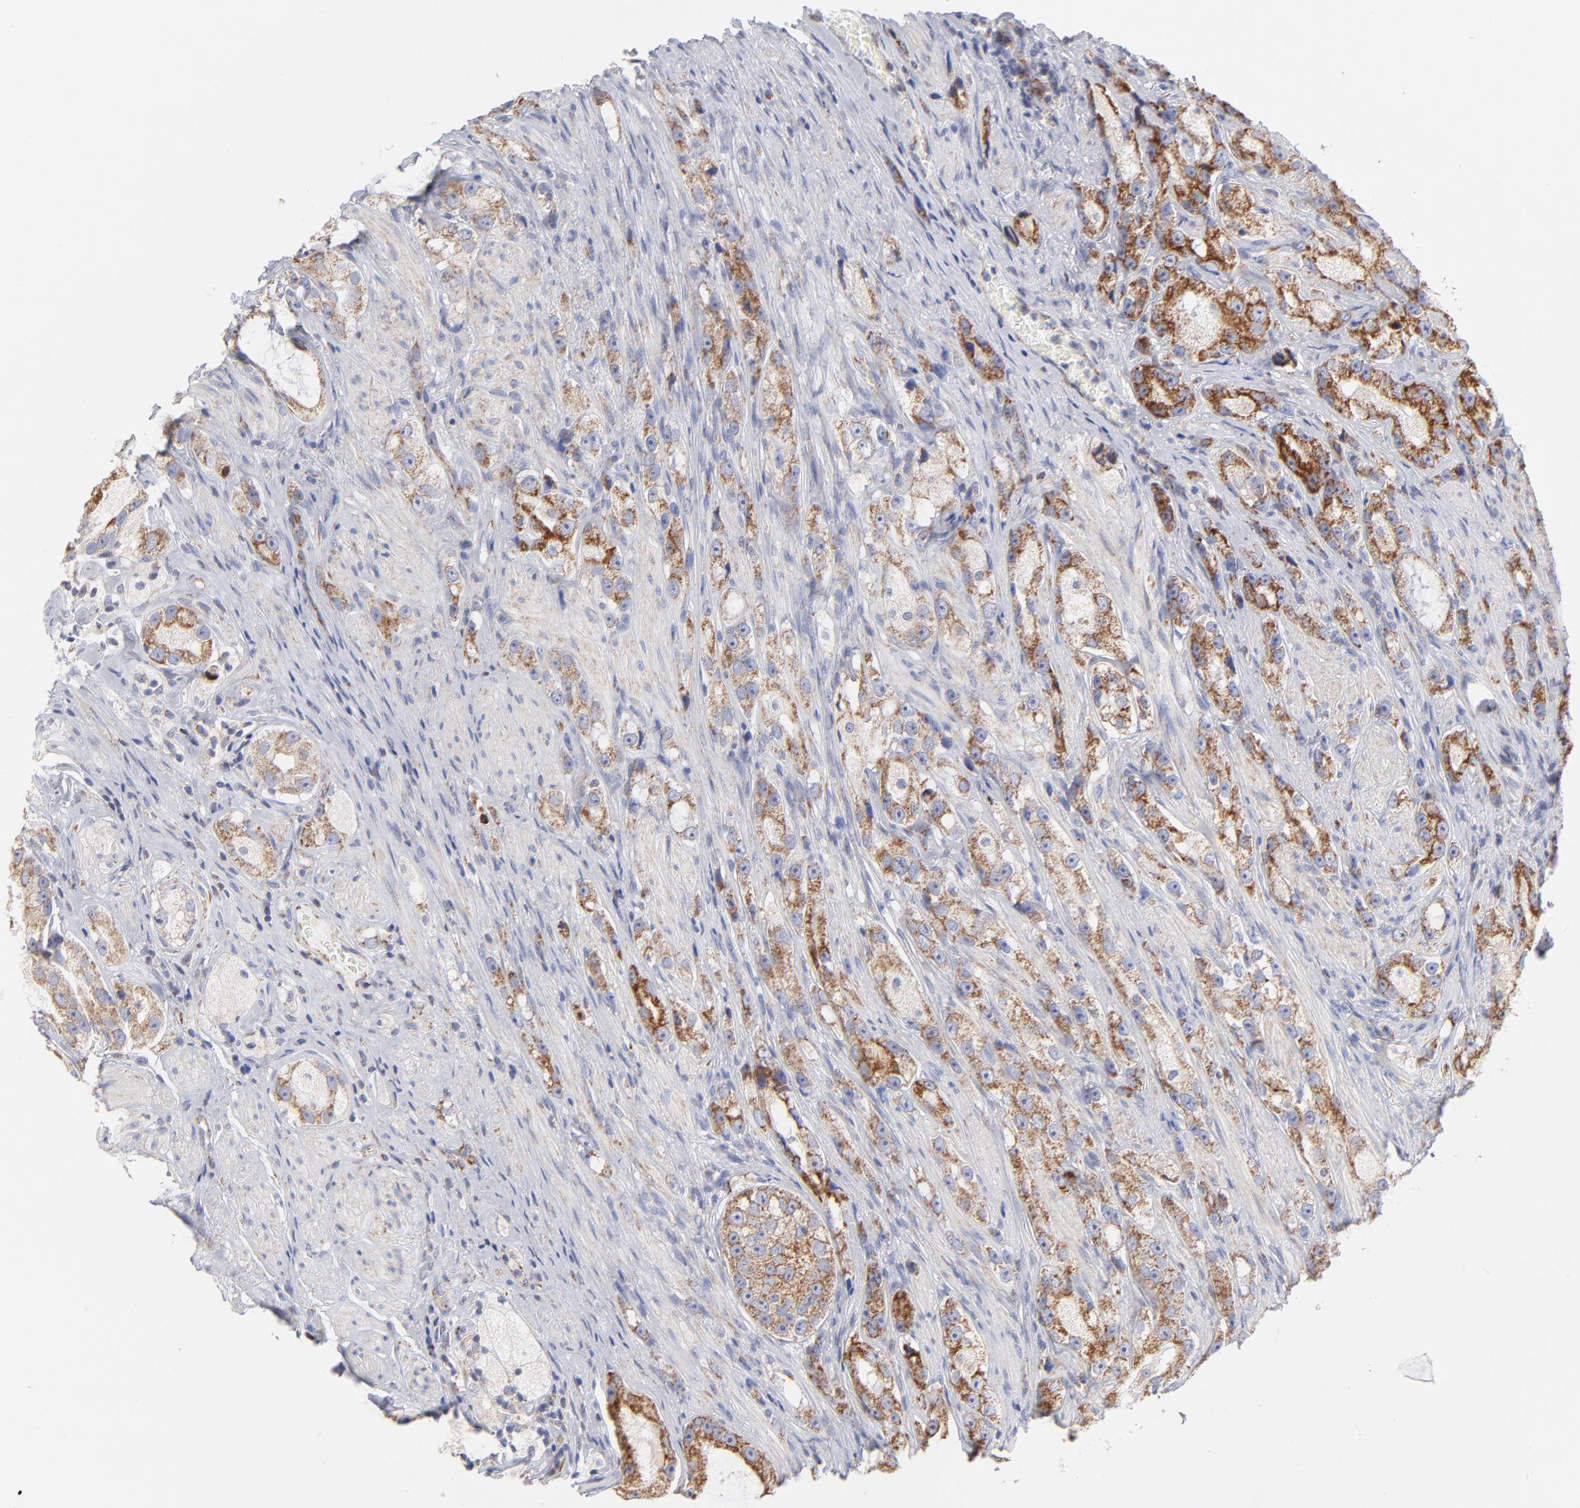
{"staining": {"intensity": "moderate", "quantity": ">75%", "location": "cytoplasmic/membranous"}, "tissue": "prostate cancer", "cell_type": "Tumor cells", "image_type": "cancer", "snomed": [{"axis": "morphology", "description": "Adenocarcinoma, High grade"}, {"axis": "topography", "description": "Prostate"}], "caption": "Protein expression analysis of high-grade adenocarcinoma (prostate) shows moderate cytoplasmic/membranous staining in approximately >75% of tumor cells. (Stains: DAB (3,3'-diaminobenzidine) in brown, nuclei in blue, Microscopy: brightfield microscopy at high magnification).", "gene": "TIMM8A", "patient": {"sex": "male", "age": 63}}